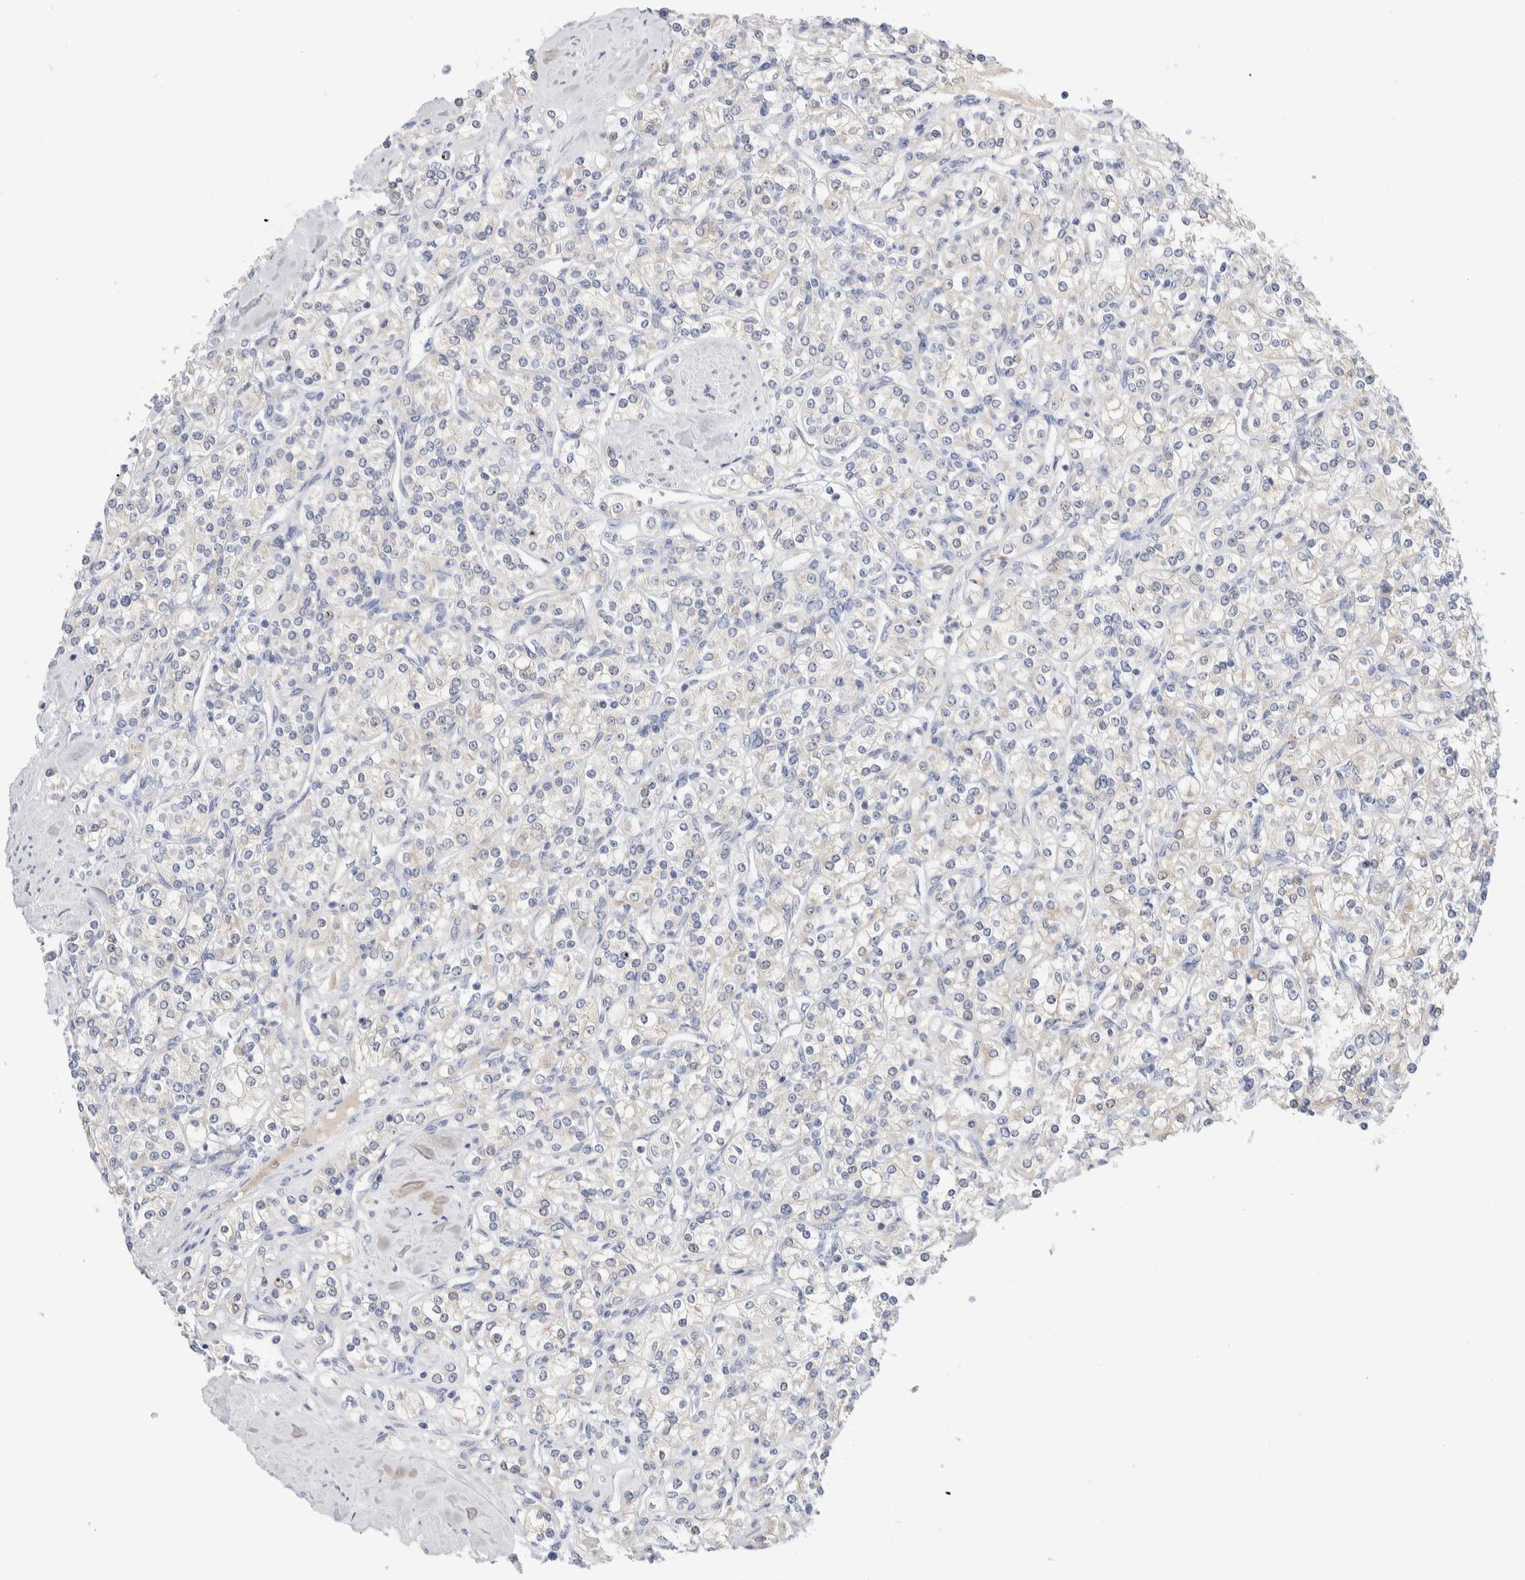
{"staining": {"intensity": "weak", "quantity": "<25%", "location": "cytoplasmic/membranous"}, "tissue": "renal cancer", "cell_type": "Tumor cells", "image_type": "cancer", "snomed": [{"axis": "morphology", "description": "Adenocarcinoma, NOS"}, {"axis": "topography", "description": "Kidney"}], "caption": "DAB immunohistochemical staining of human adenocarcinoma (renal) shows no significant positivity in tumor cells.", "gene": "DNAJB6", "patient": {"sex": "male", "age": 77}}